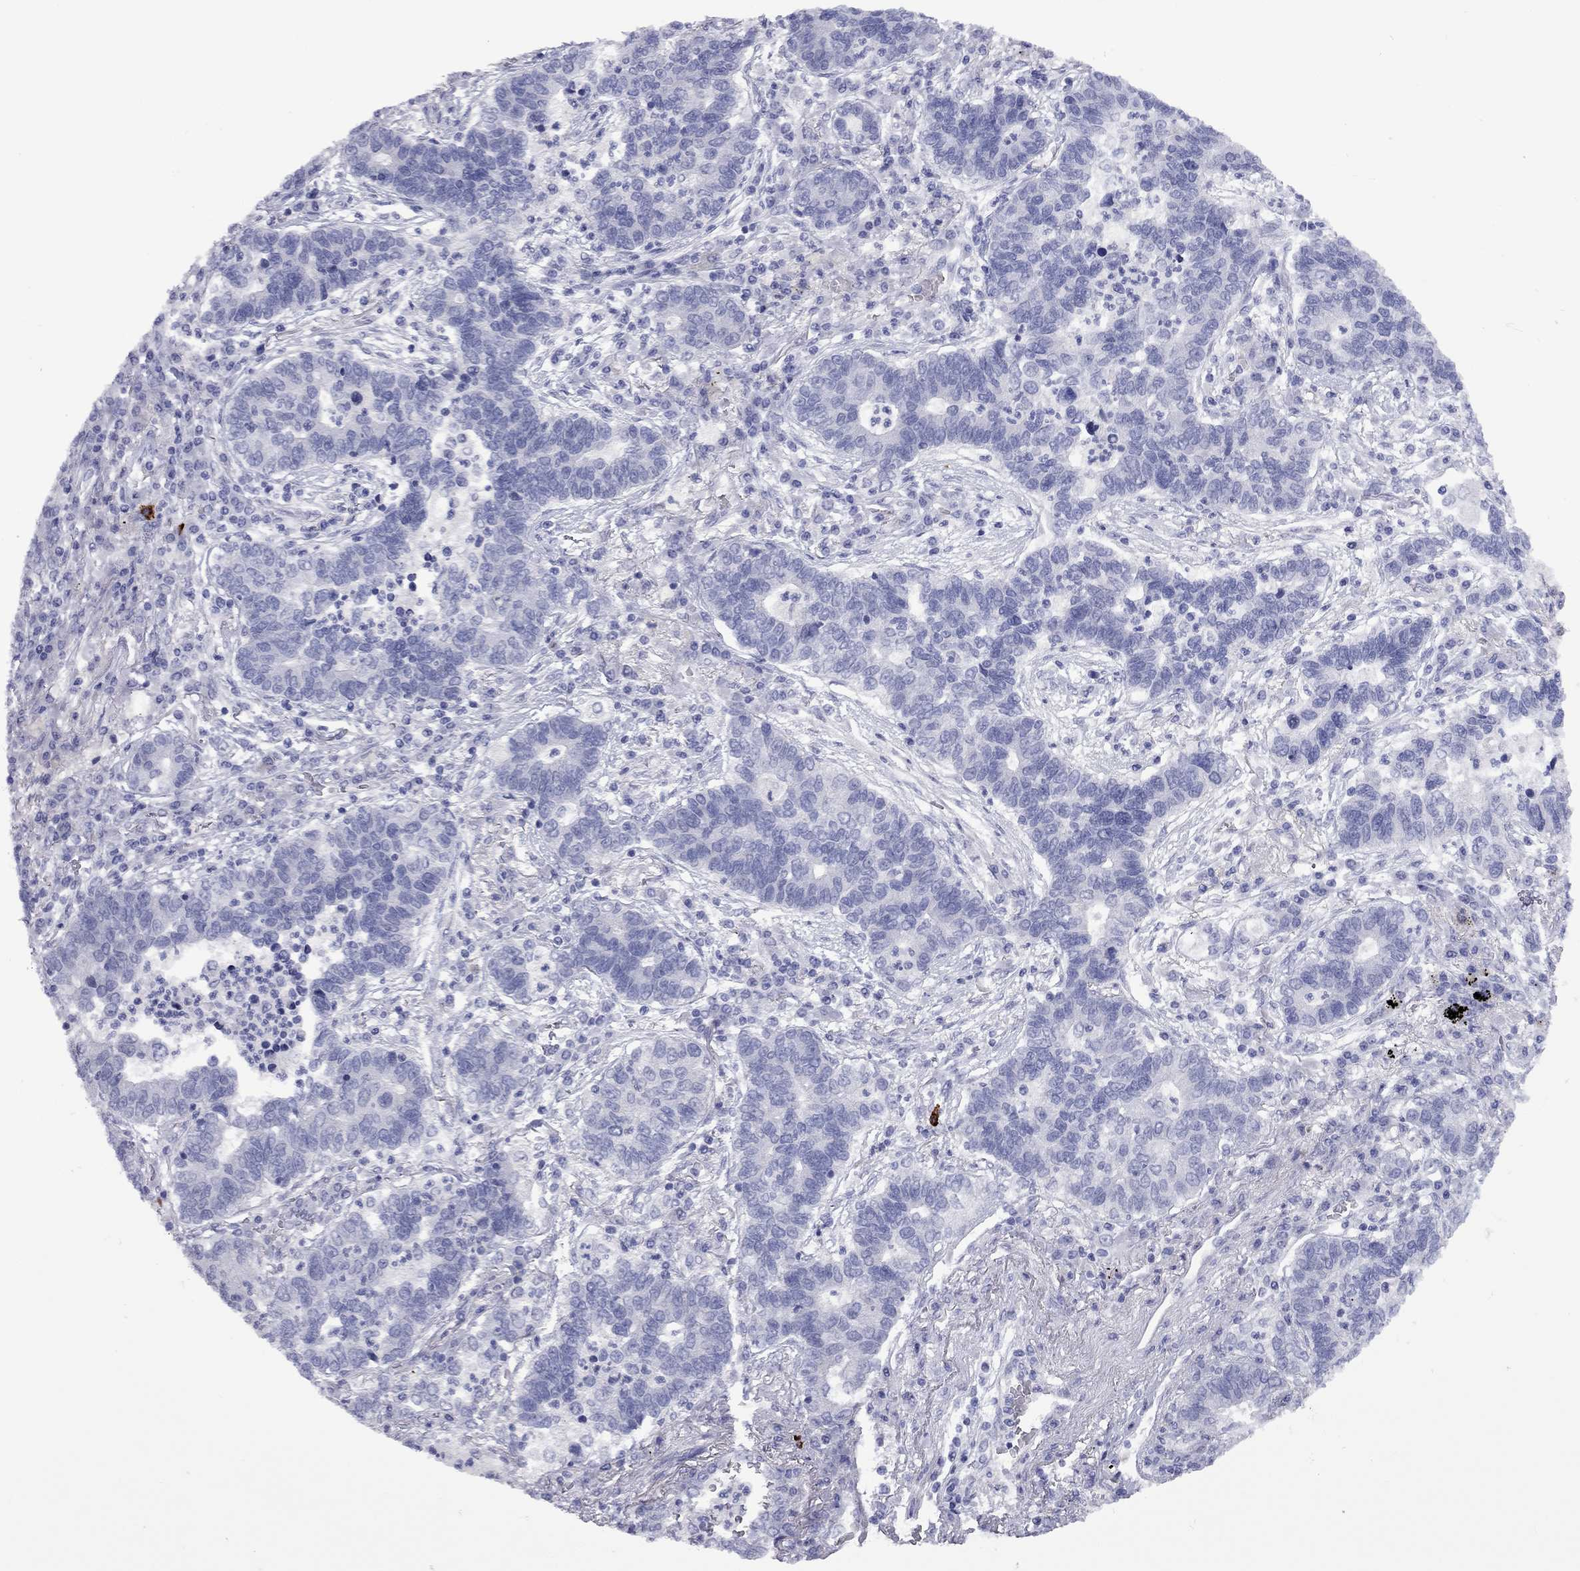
{"staining": {"intensity": "negative", "quantity": "none", "location": "none"}, "tissue": "lung cancer", "cell_type": "Tumor cells", "image_type": "cancer", "snomed": [{"axis": "morphology", "description": "Adenocarcinoma, NOS"}, {"axis": "topography", "description": "Lung"}], "caption": "This is an immunohistochemistry histopathology image of adenocarcinoma (lung). There is no staining in tumor cells.", "gene": "CTNNBIP1", "patient": {"sex": "female", "age": 57}}